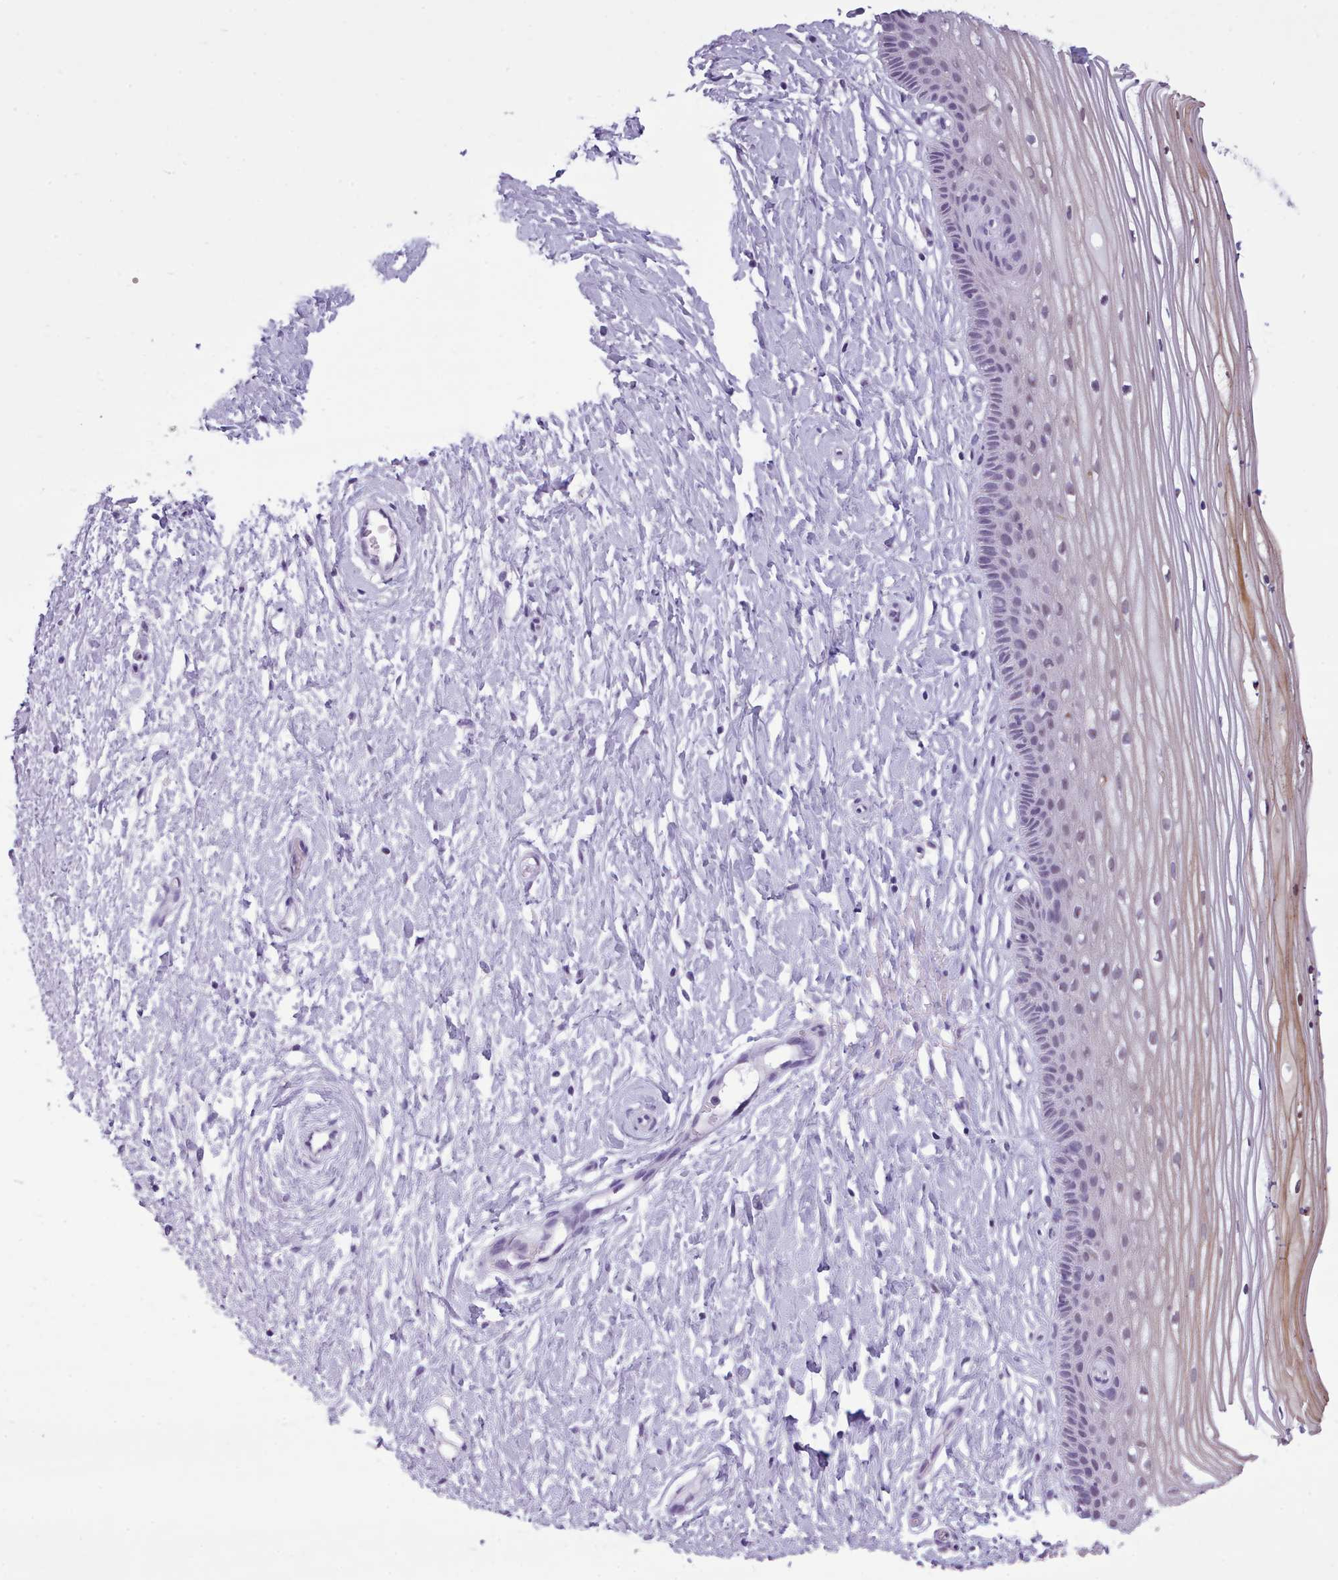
{"staining": {"intensity": "weak", "quantity": "<25%", "location": "cytoplasmic/membranous"}, "tissue": "vagina", "cell_type": "Squamous epithelial cells", "image_type": "normal", "snomed": [{"axis": "morphology", "description": "Normal tissue, NOS"}, {"axis": "topography", "description": "Vagina"}, {"axis": "topography", "description": "Cervix"}], "caption": "An image of vagina stained for a protein shows no brown staining in squamous epithelial cells. The staining is performed using DAB (3,3'-diaminobenzidine) brown chromogen with nuclei counter-stained in using hematoxylin.", "gene": "FBXO48", "patient": {"sex": "female", "age": 40}}